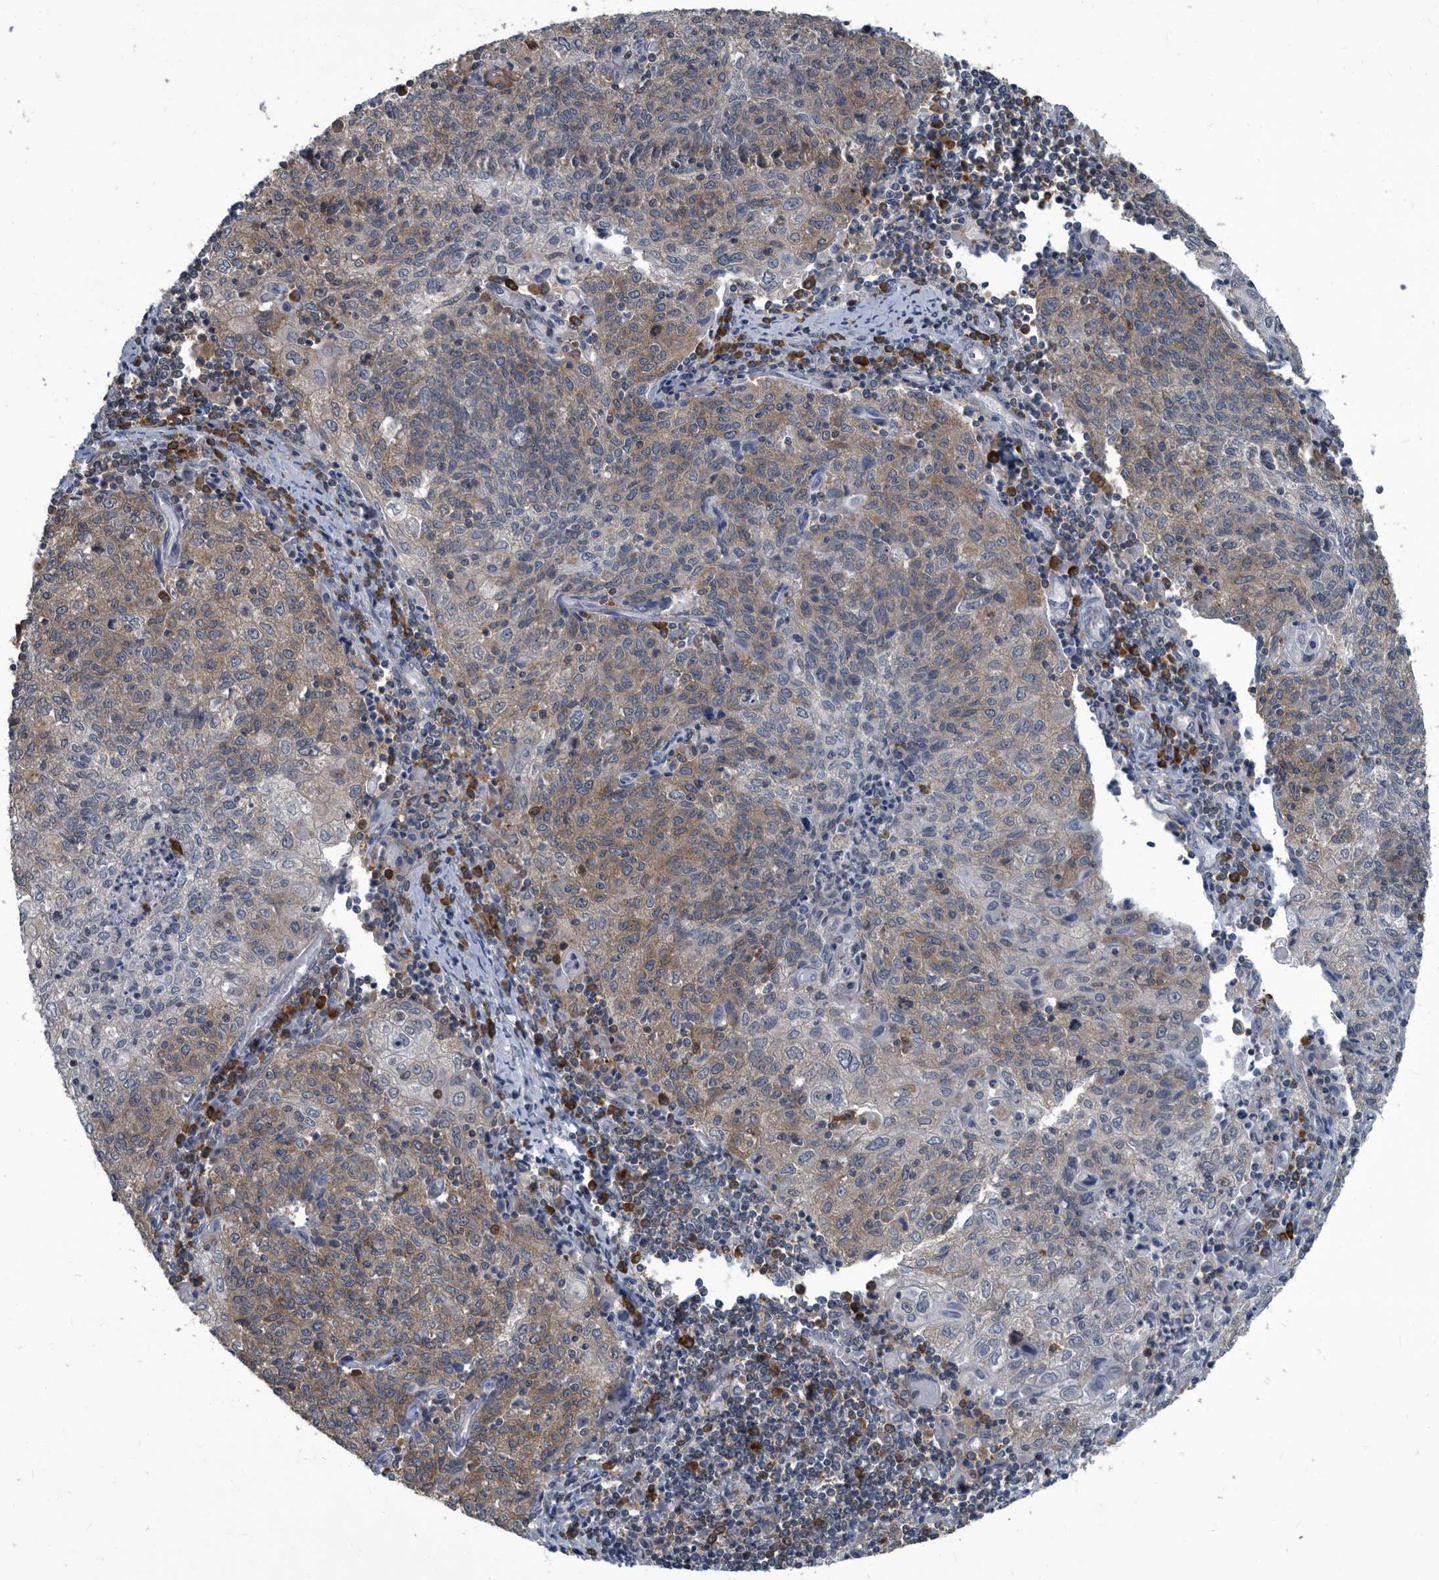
{"staining": {"intensity": "weak", "quantity": "25%-75%", "location": "cytoplasmic/membranous"}, "tissue": "cervical cancer", "cell_type": "Tumor cells", "image_type": "cancer", "snomed": [{"axis": "morphology", "description": "Squamous cell carcinoma, NOS"}, {"axis": "topography", "description": "Cervix"}], "caption": "Immunohistochemical staining of human squamous cell carcinoma (cervical) reveals weak cytoplasmic/membranous protein staining in about 25%-75% of tumor cells.", "gene": "CDV3", "patient": {"sex": "female", "age": 48}}